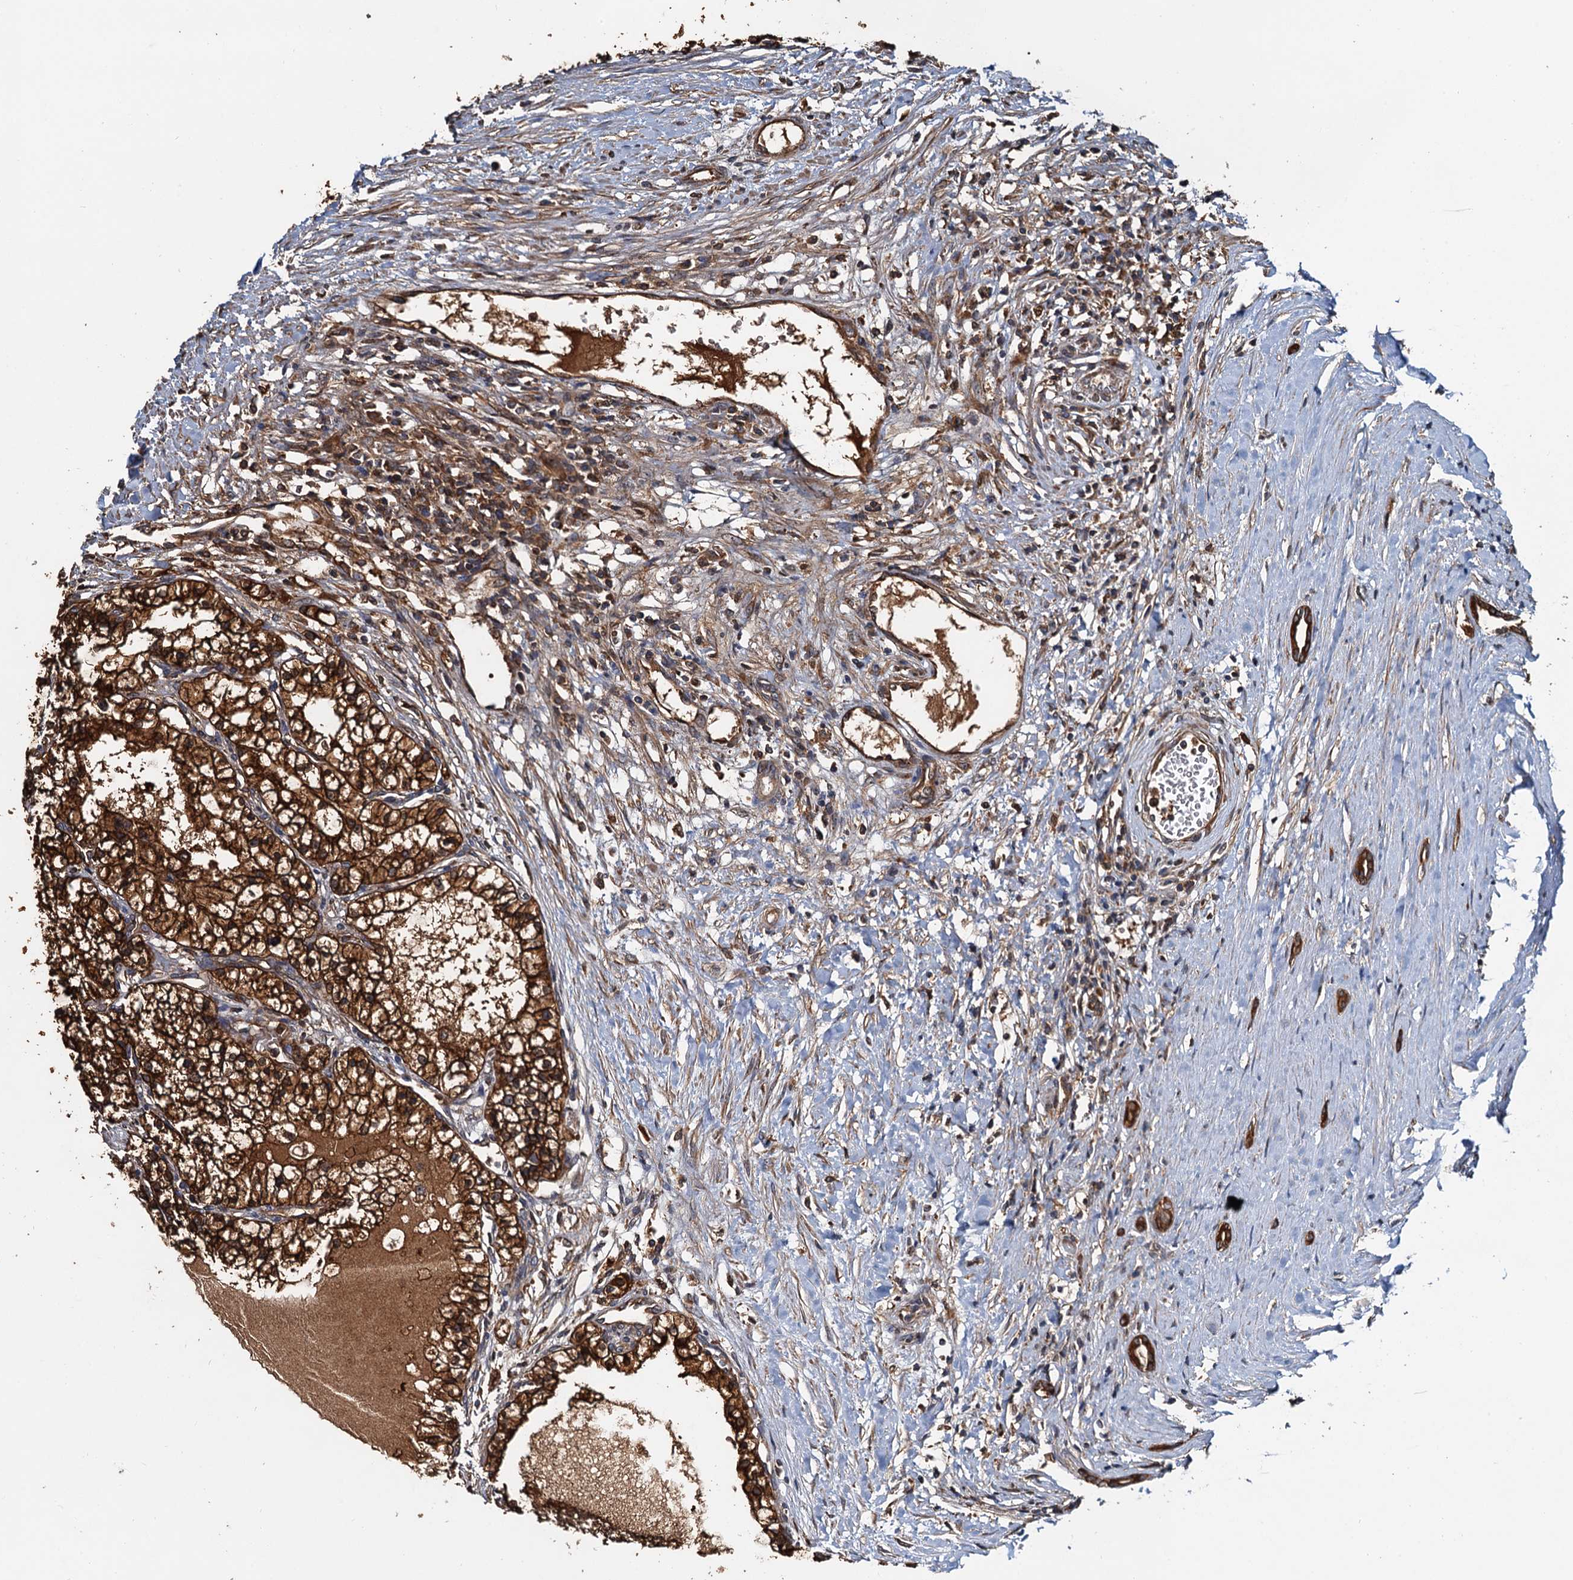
{"staining": {"intensity": "strong", "quantity": ">75%", "location": "cytoplasmic/membranous"}, "tissue": "renal cancer", "cell_type": "Tumor cells", "image_type": "cancer", "snomed": [{"axis": "morphology", "description": "Normal tissue, NOS"}, {"axis": "morphology", "description": "Adenocarcinoma, NOS"}, {"axis": "topography", "description": "Kidney"}], "caption": "Human adenocarcinoma (renal) stained with a protein marker demonstrates strong staining in tumor cells.", "gene": "USP6NL", "patient": {"sex": "male", "age": 68}}